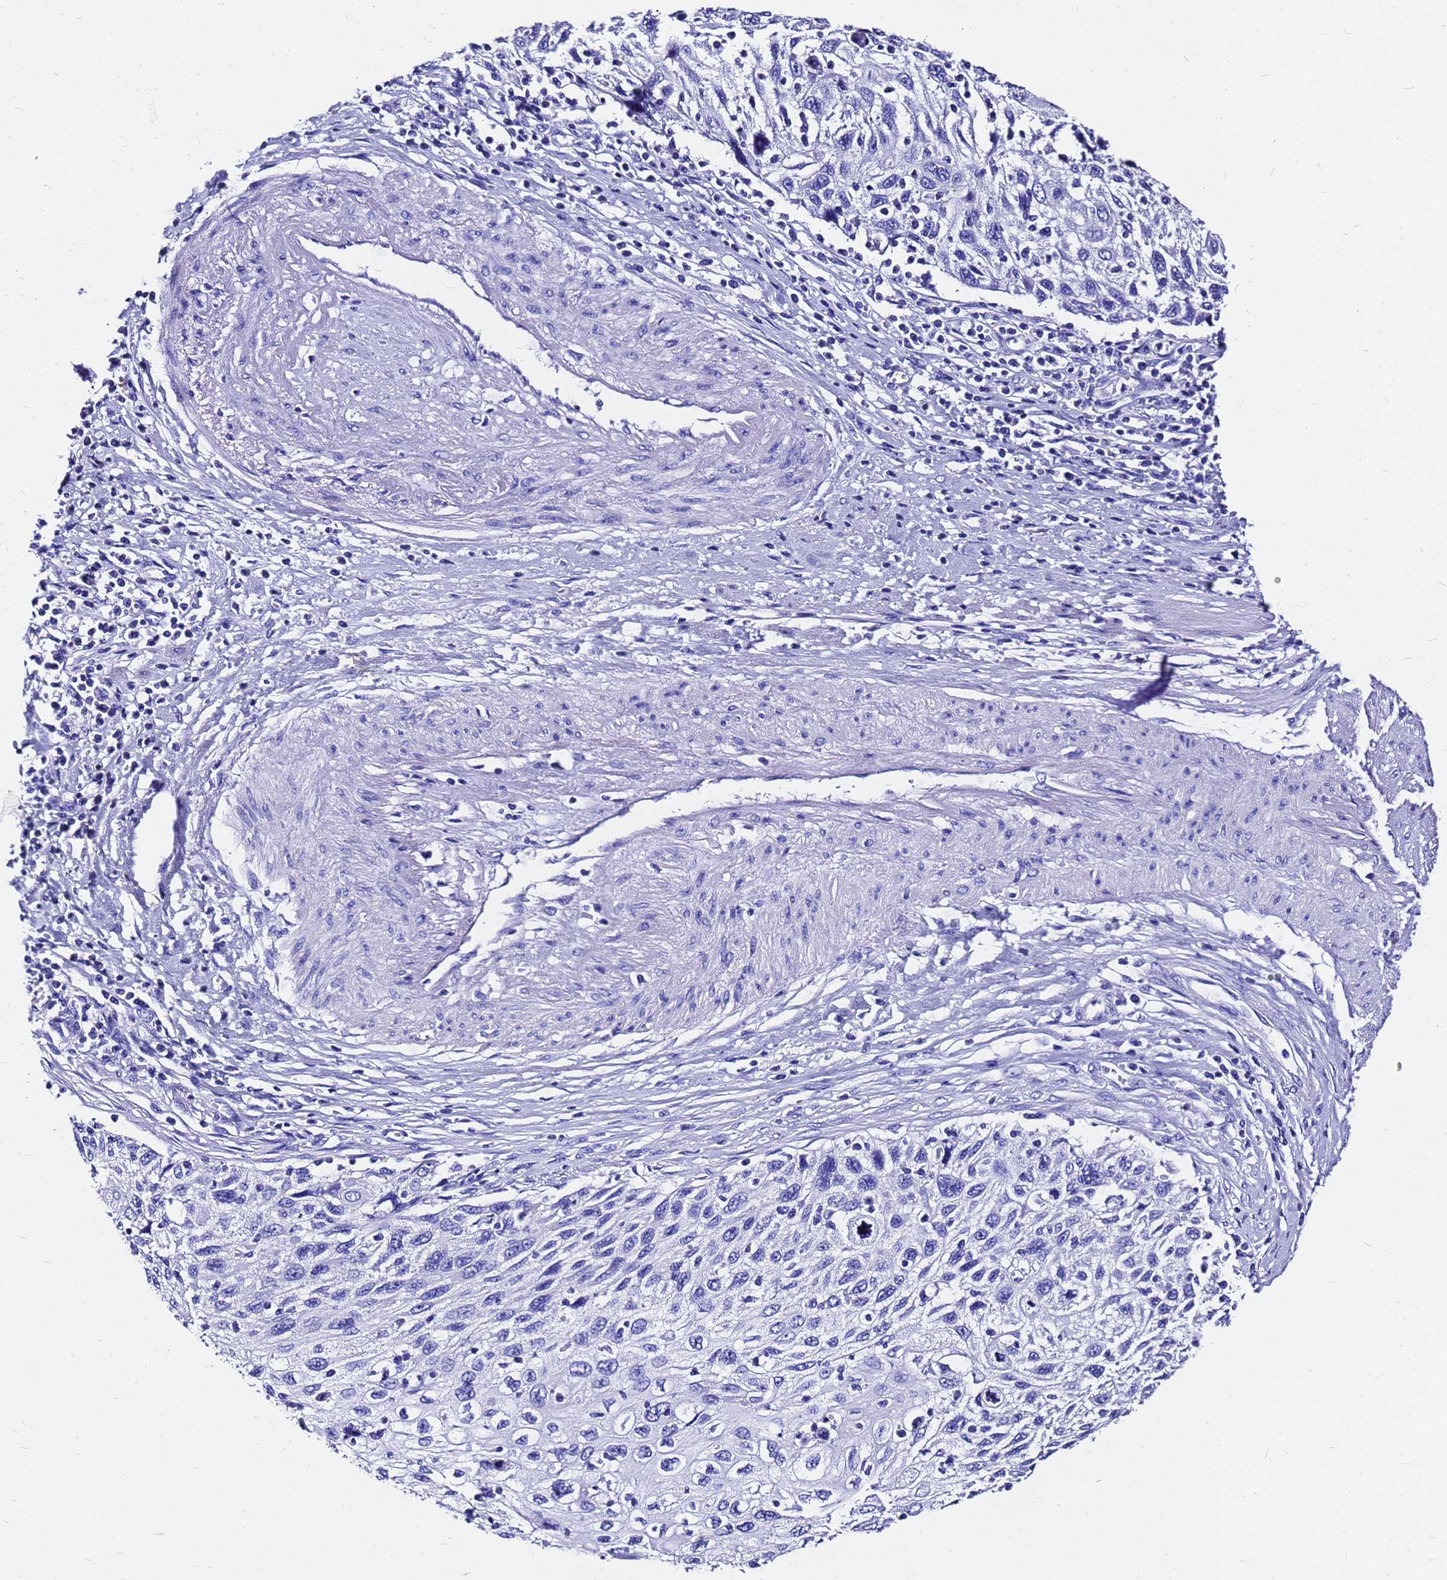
{"staining": {"intensity": "negative", "quantity": "none", "location": "none"}, "tissue": "cervical cancer", "cell_type": "Tumor cells", "image_type": "cancer", "snomed": [{"axis": "morphology", "description": "Squamous cell carcinoma, NOS"}, {"axis": "topography", "description": "Cervix"}], "caption": "DAB (3,3'-diaminobenzidine) immunohistochemical staining of cervical cancer displays no significant staining in tumor cells. (Immunohistochemistry, brightfield microscopy, high magnification).", "gene": "HERC4", "patient": {"sex": "female", "age": 70}}